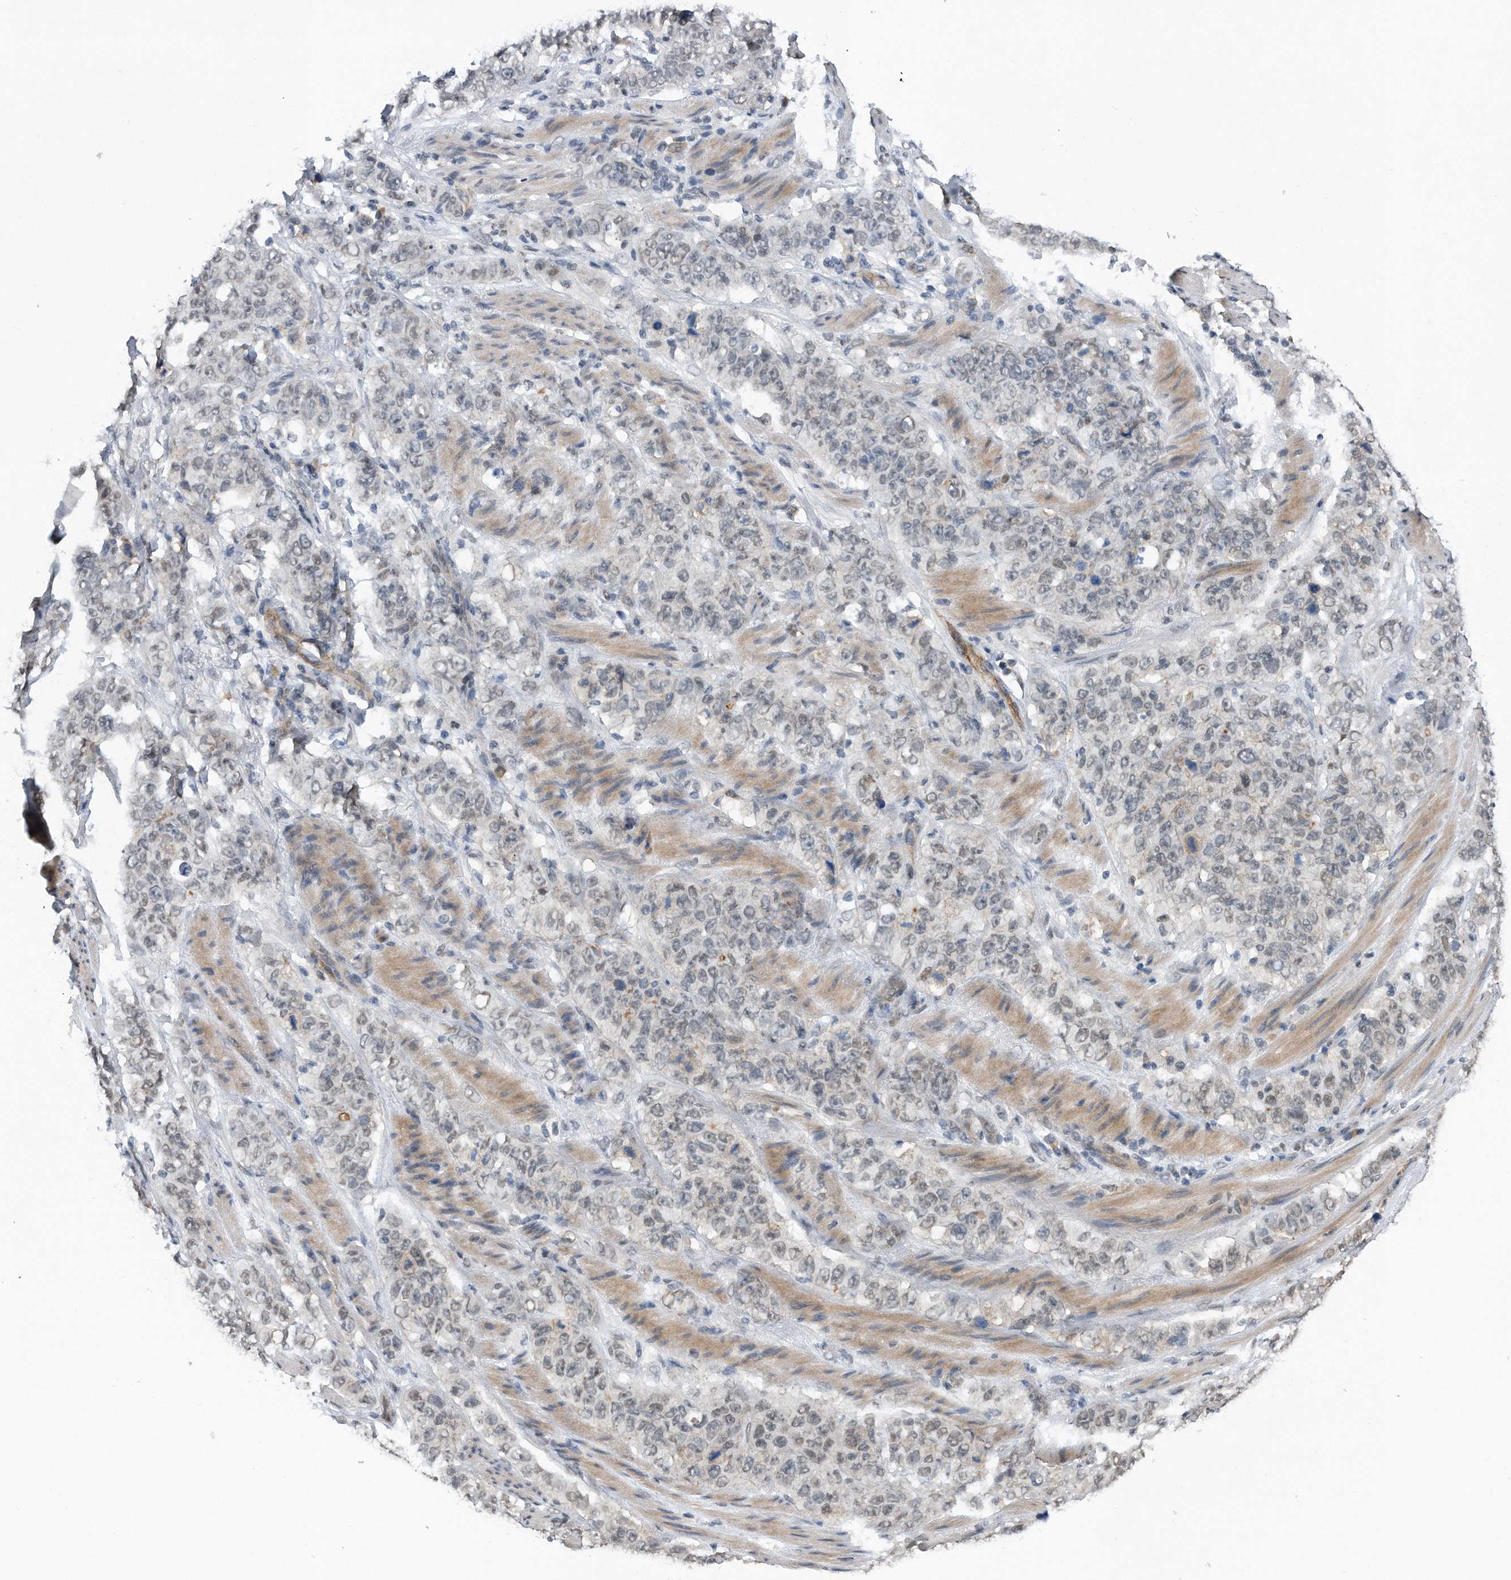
{"staining": {"intensity": "negative", "quantity": "none", "location": "none"}, "tissue": "stomach cancer", "cell_type": "Tumor cells", "image_type": "cancer", "snomed": [{"axis": "morphology", "description": "Adenocarcinoma, NOS"}, {"axis": "topography", "description": "Stomach"}], "caption": "High magnification brightfield microscopy of stomach cancer stained with DAB (3,3'-diaminobenzidine) (brown) and counterstained with hematoxylin (blue): tumor cells show no significant expression.", "gene": "TP53INP1", "patient": {"sex": "male", "age": 48}}